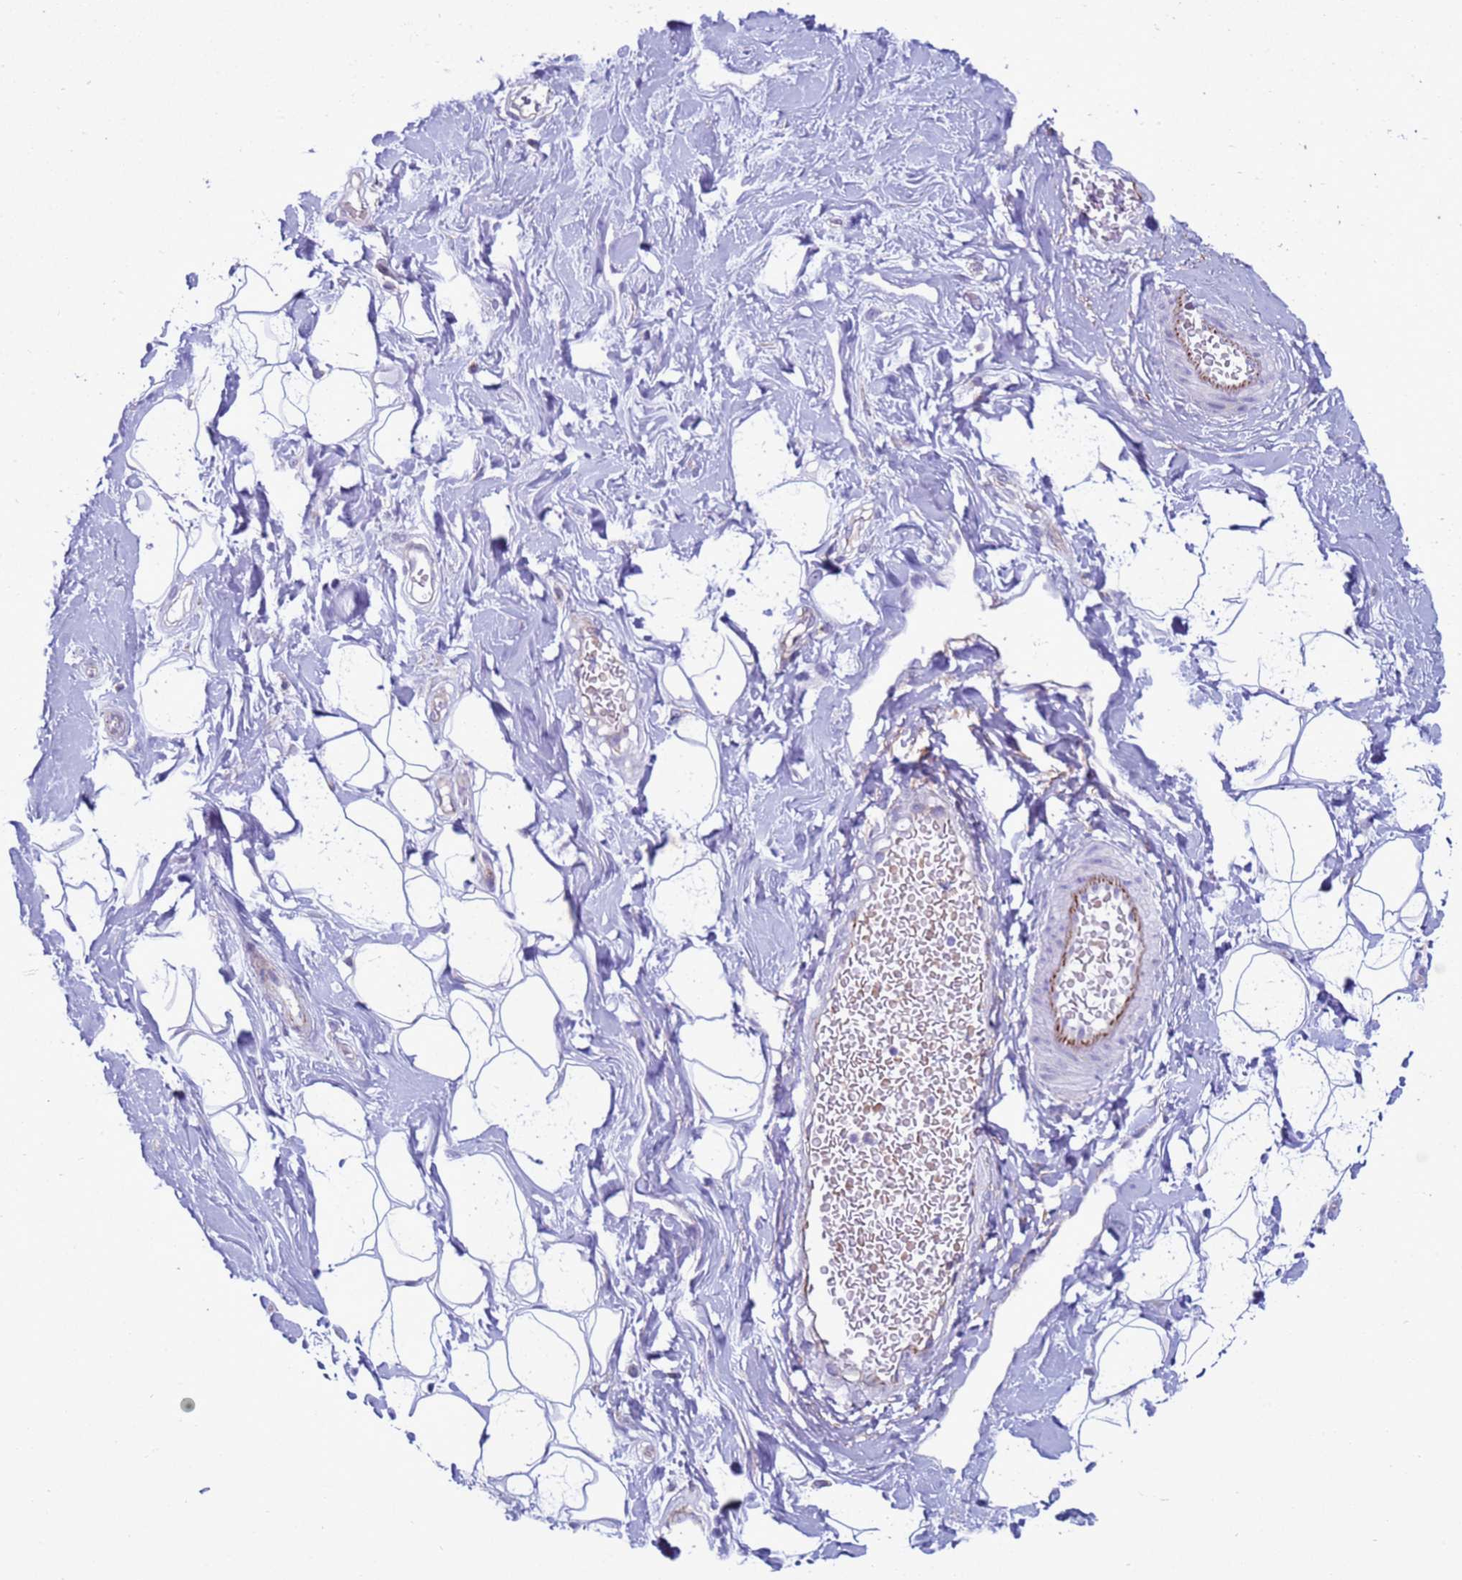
{"staining": {"intensity": "negative", "quantity": "none", "location": "none"}, "tissue": "adipose tissue", "cell_type": "Adipocytes", "image_type": "normal", "snomed": [{"axis": "morphology", "description": "Normal tissue, NOS"}, {"axis": "topography", "description": "Breast"}], "caption": "IHC micrograph of normal adipose tissue: human adipose tissue stained with DAB (3,3'-diaminobenzidine) reveals no significant protein staining in adipocytes.", "gene": "ABHD17B", "patient": {"sex": "female", "age": 26}}